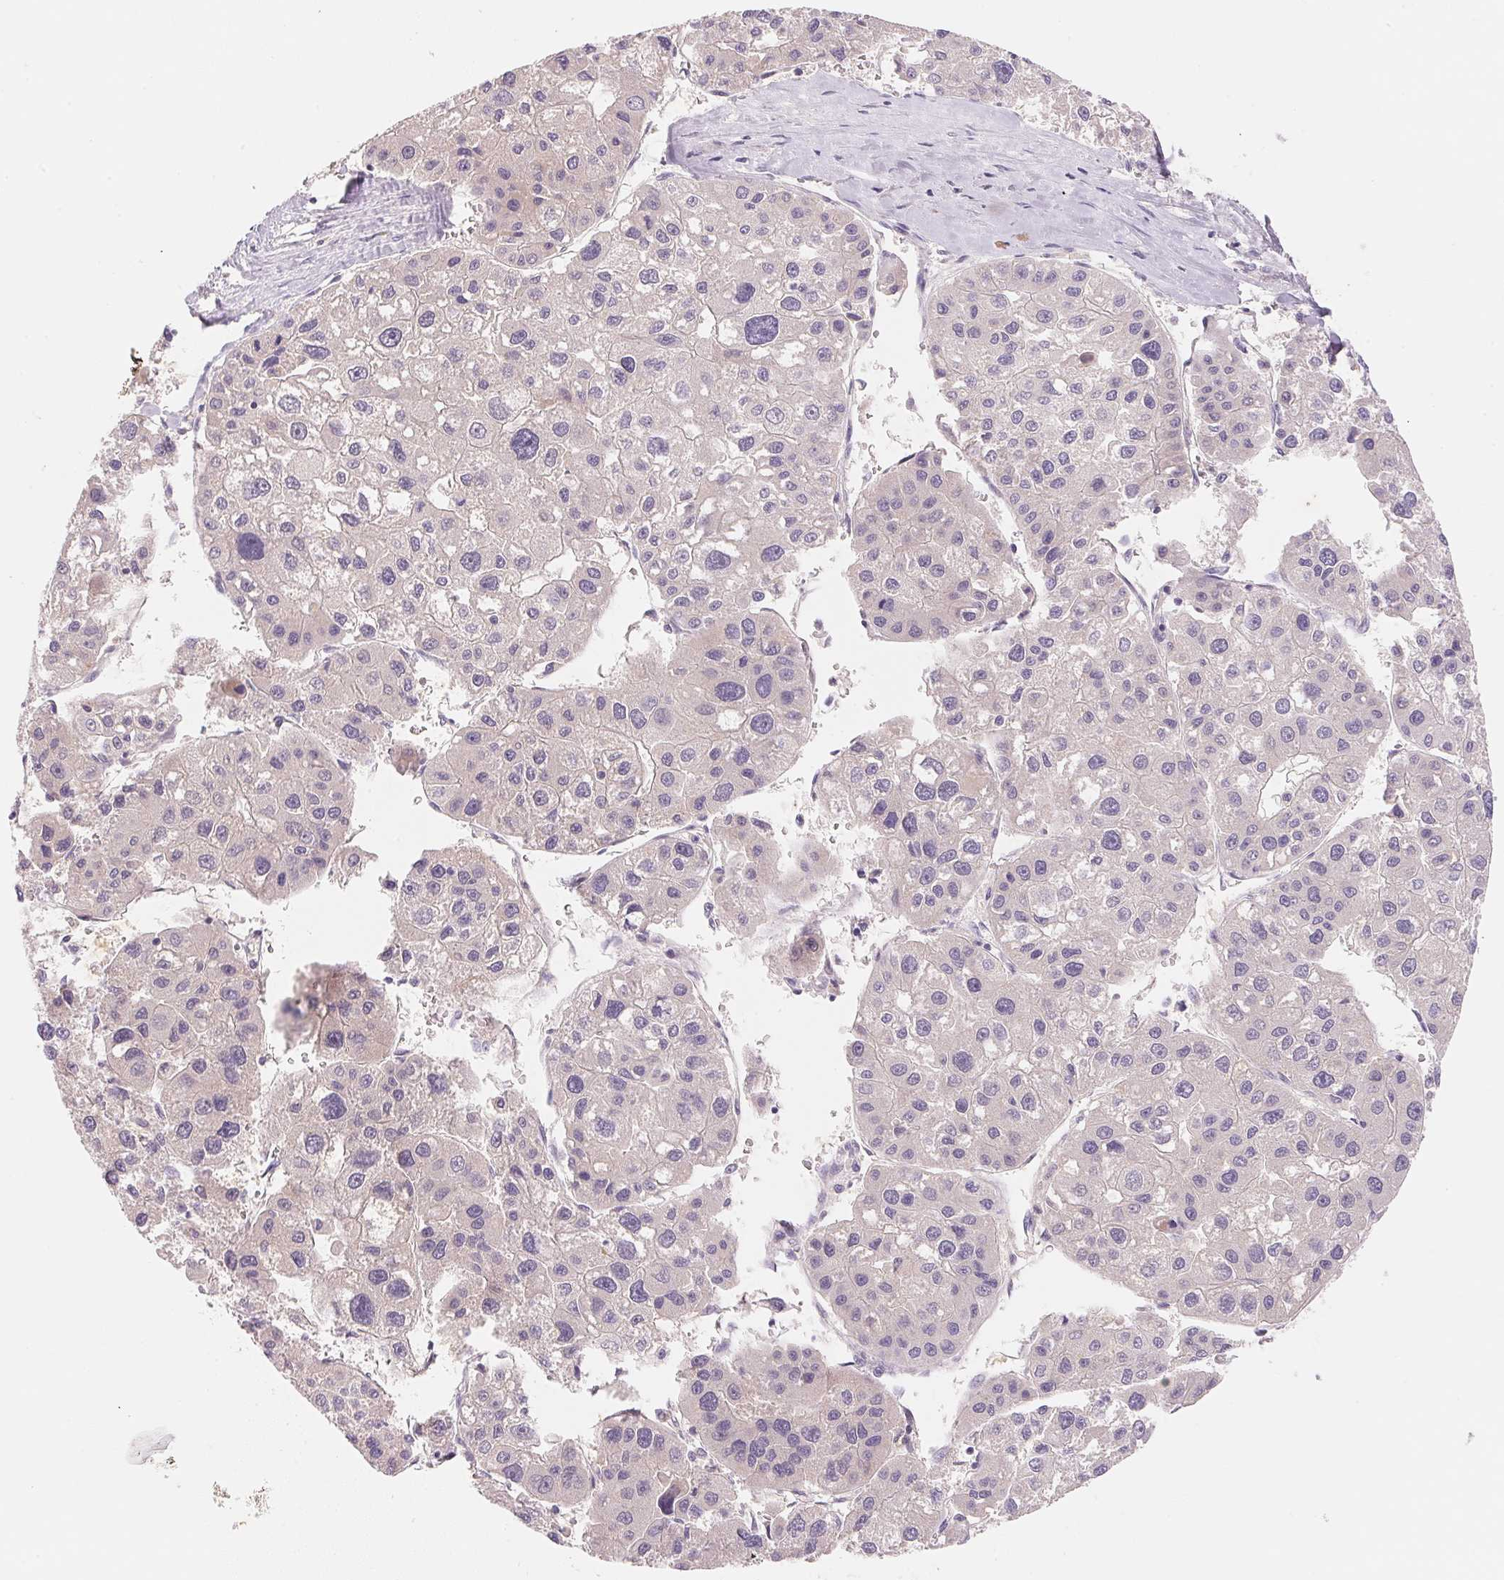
{"staining": {"intensity": "negative", "quantity": "none", "location": "none"}, "tissue": "liver cancer", "cell_type": "Tumor cells", "image_type": "cancer", "snomed": [{"axis": "morphology", "description": "Carcinoma, Hepatocellular, NOS"}, {"axis": "topography", "description": "Liver"}], "caption": "This is a histopathology image of IHC staining of liver cancer, which shows no staining in tumor cells.", "gene": "MCOLN3", "patient": {"sex": "male", "age": 73}}